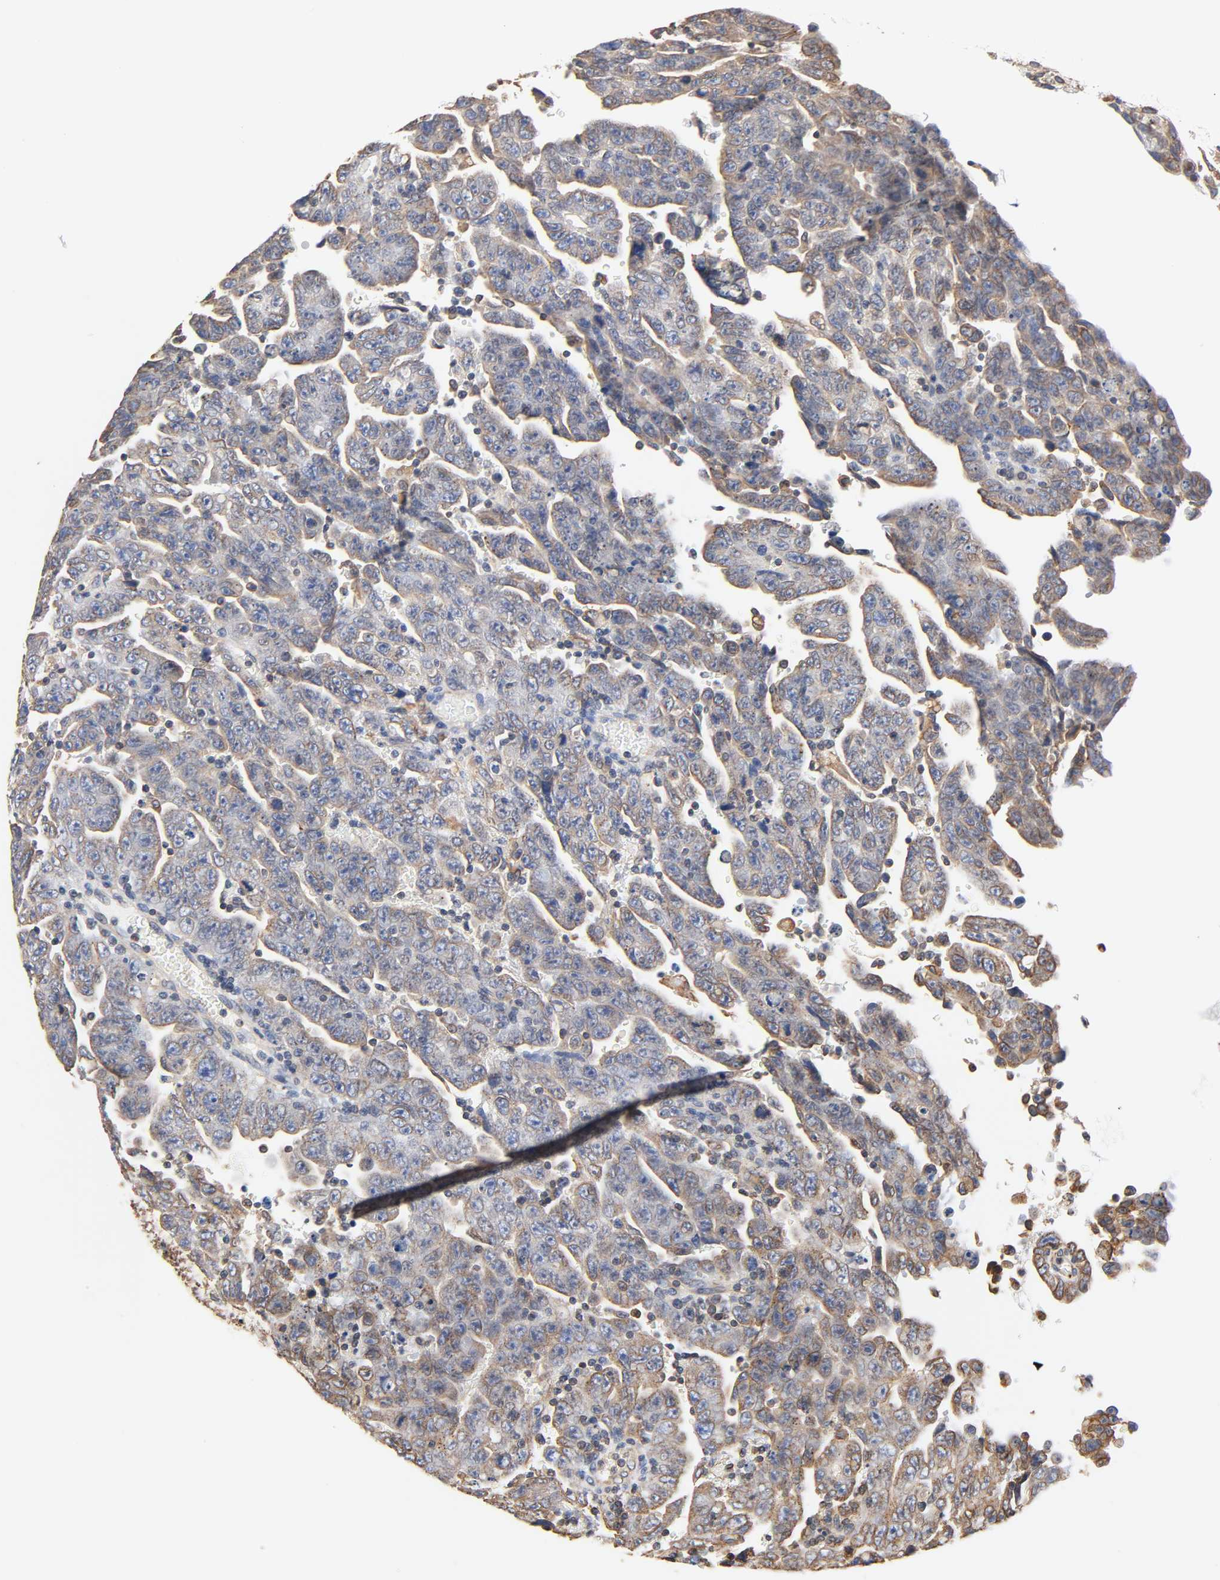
{"staining": {"intensity": "moderate", "quantity": ">75%", "location": "cytoplasmic/membranous"}, "tissue": "testis cancer", "cell_type": "Tumor cells", "image_type": "cancer", "snomed": [{"axis": "morphology", "description": "Carcinoma, Embryonal, NOS"}, {"axis": "topography", "description": "Testis"}], "caption": "Testis embryonal carcinoma stained with a brown dye reveals moderate cytoplasmic/membranous positive staining in about >75% of tumor cells.", "gene": "BCAP31", "patient": {"sex": "male", "age": 28}}